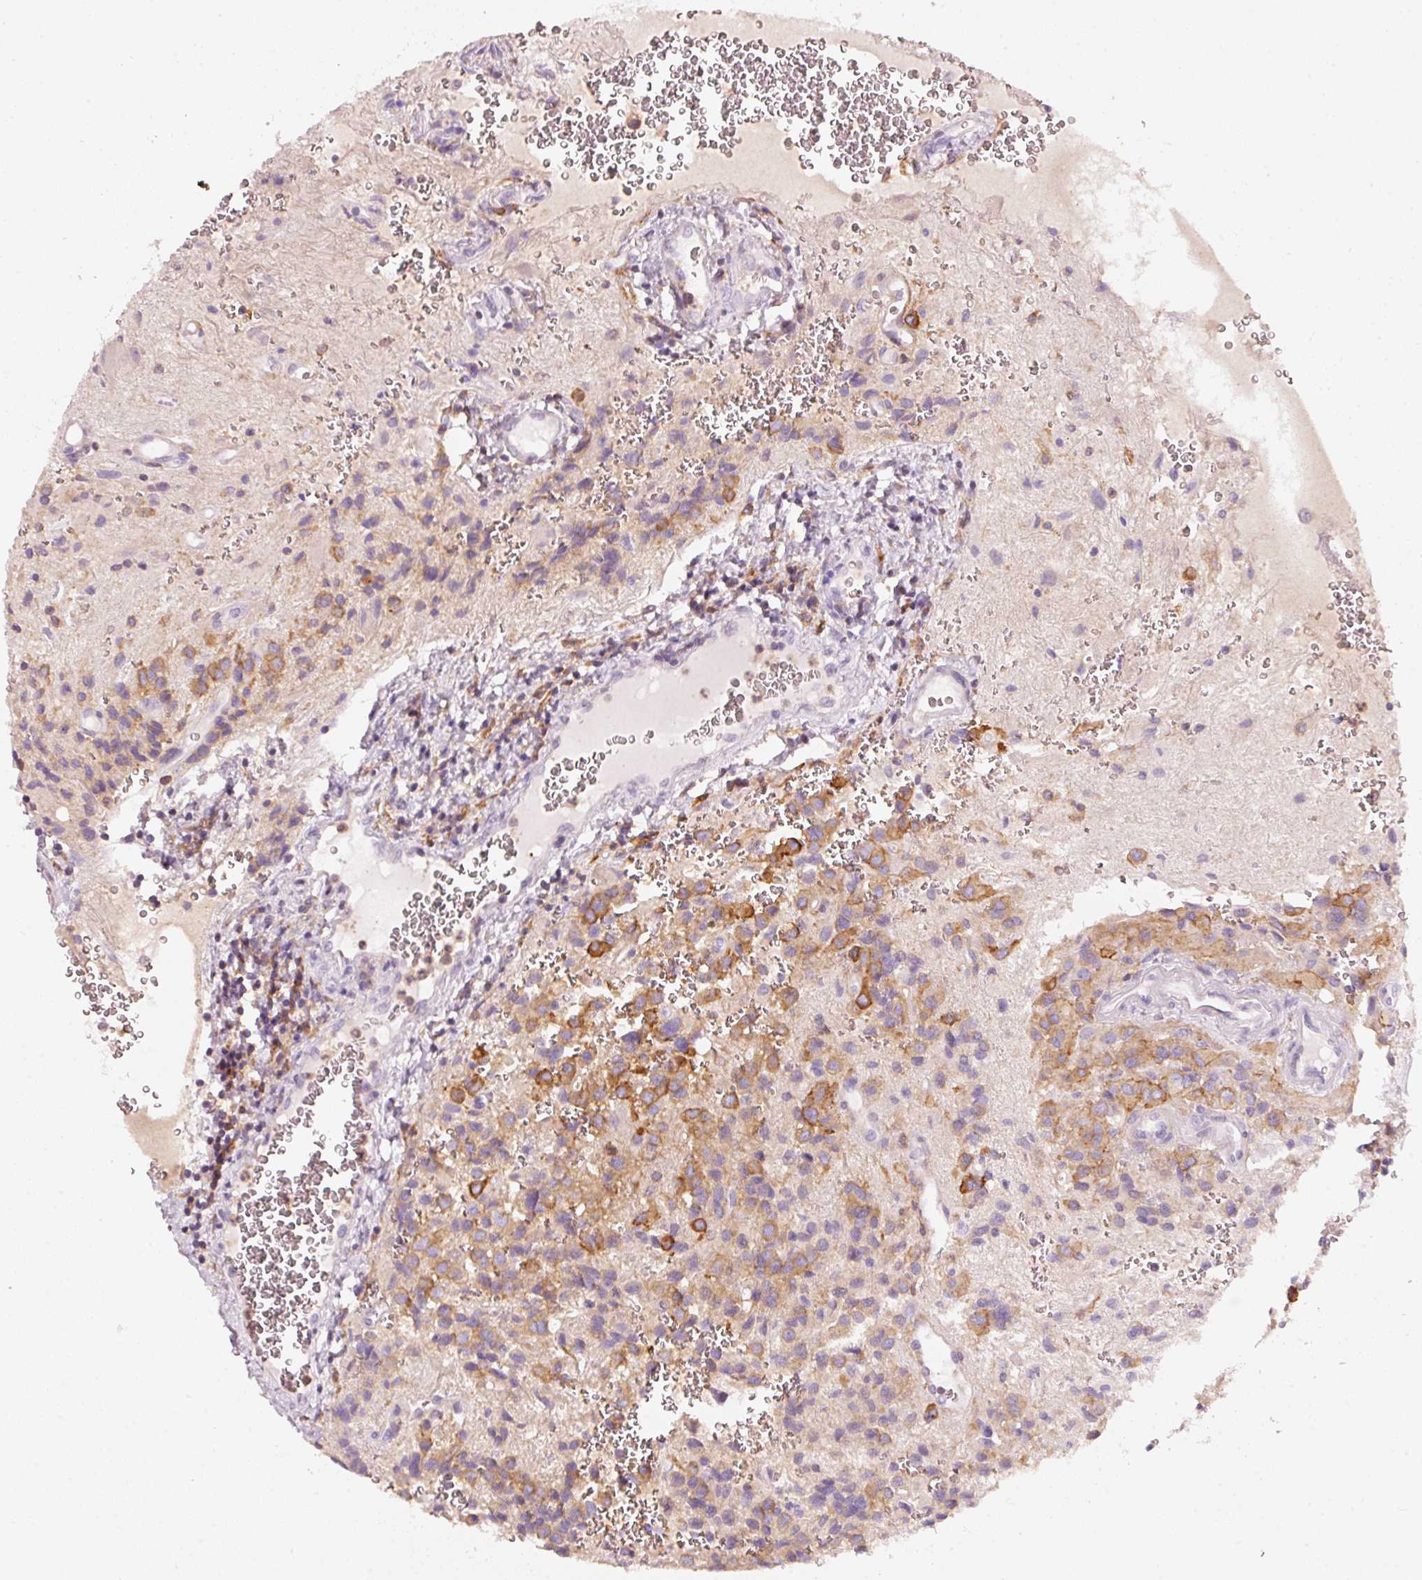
{"staining": {"intensity": "moderate", "quantity": "25%-75%", "location": "cytoplasmic/membranous"}, "tissue": "glioma", "cell_type": "Tumor cells", "image_type": "cancer", "snomed": [{"axis": "morphology", "description": "Glioma, malignant, Low grade"}, {"axis": "topography", "description": "Brain"}], "caption": "Immunohistochemistry (DAB) staining of glioma displays moderate cytoplasmic/membranous protein staining in approximately 25%-75% of tumor cells.", "gene": "IQGAP2", "patient": {"sex": "male", "age": 56}}